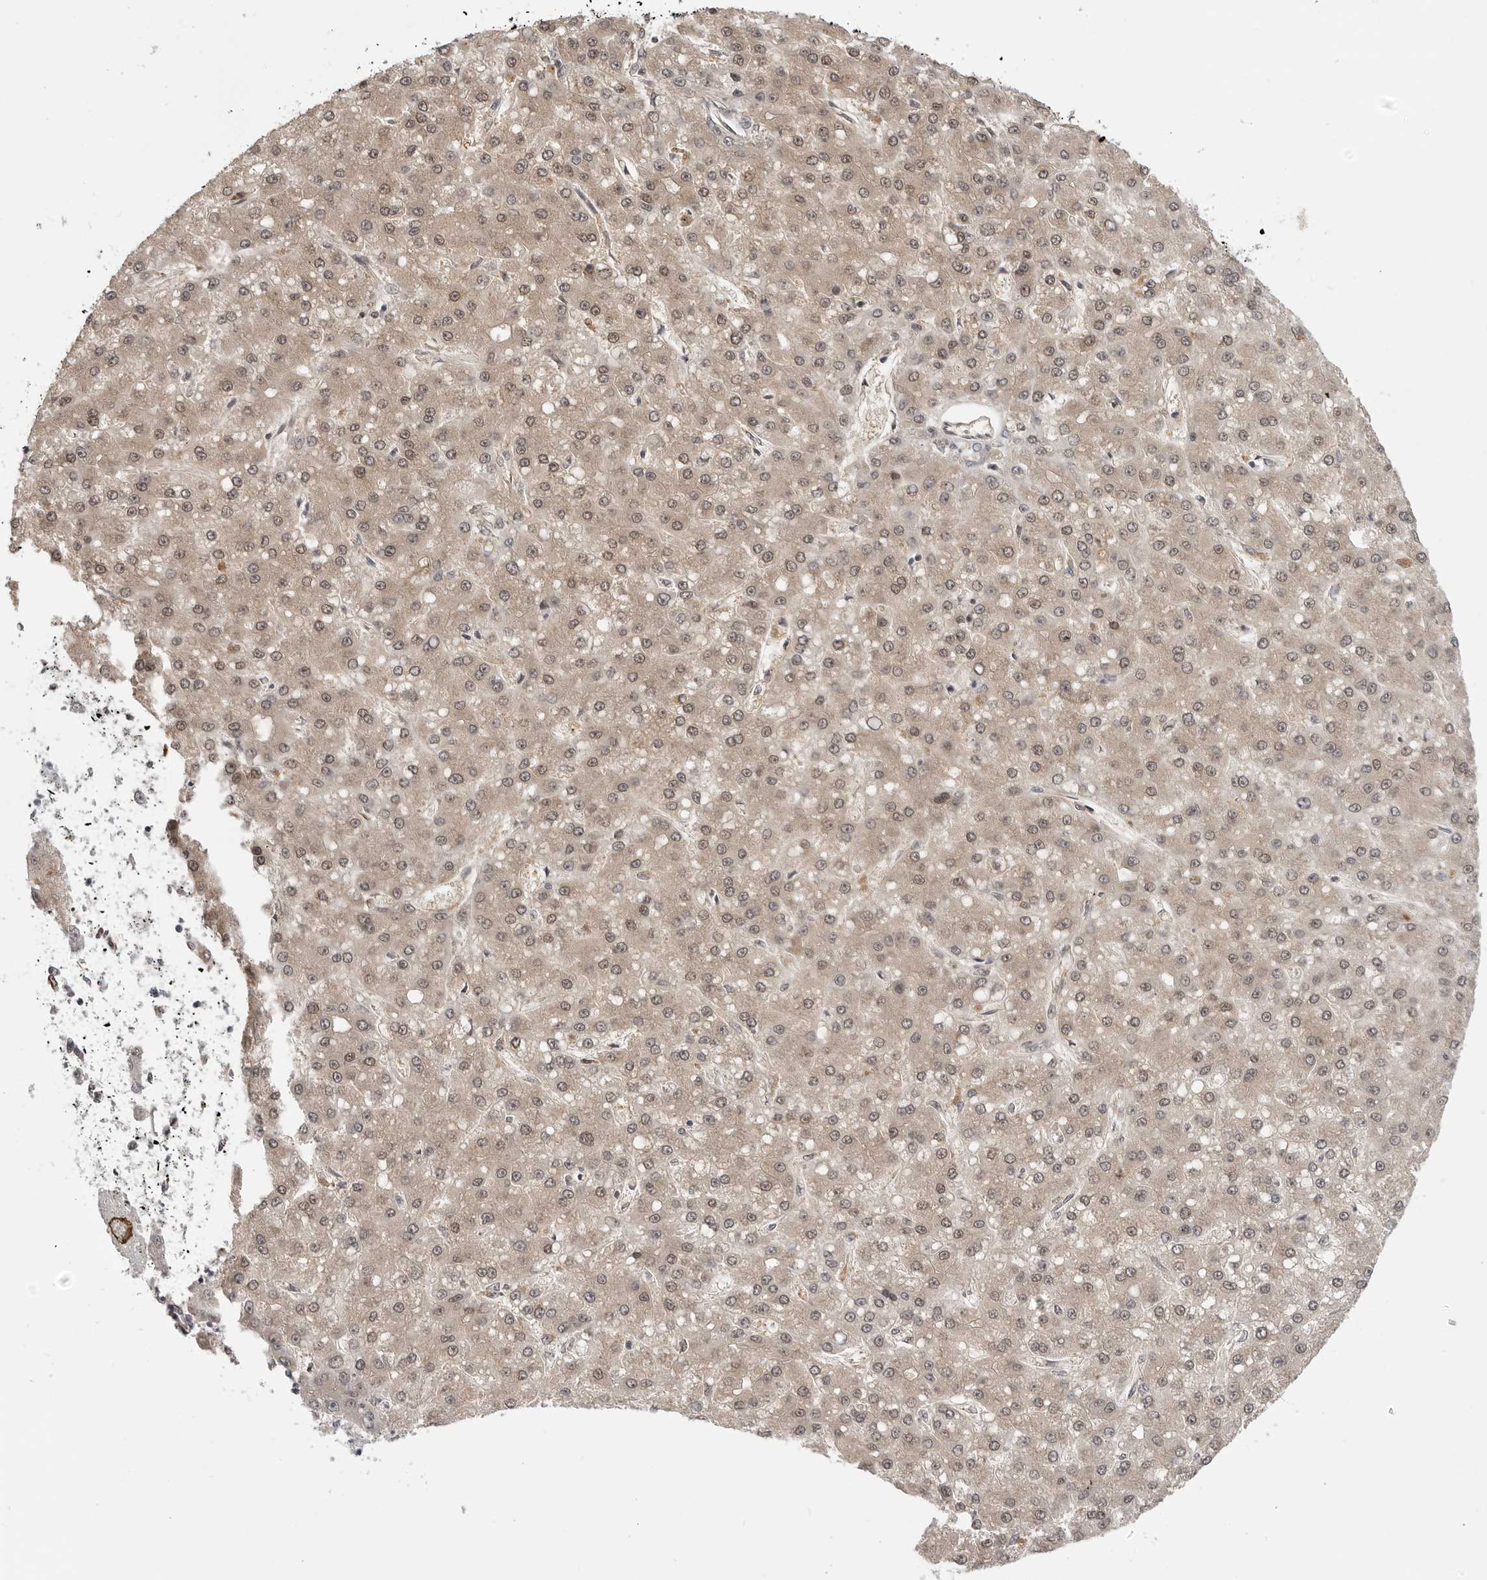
{"staining": {"intensity": "weak", "quantity": ">75%", "location": "cytoplasmic/membranous,nuclear"}, "tissue": "liver cancer", "cell_type": "Tumor cells", "image_type": "cancer", "snomed": [{"axis": "morphology", "description": "Carcinoma, Hepatocellular, NOS"}, {"axis": "topography", "description": "Liver"}], "caption": "Brown immunohistochemical staining in human liver hepatocellular carcinoma demonstrates weak cytoplasmic/membranous and nuclear staining in about >75% of tumor cells. (DAB = brown stain, brightfield microscopy at high magnification).", "gene": "PRDM10", "patient": {"sex": "male", "age": 67}}